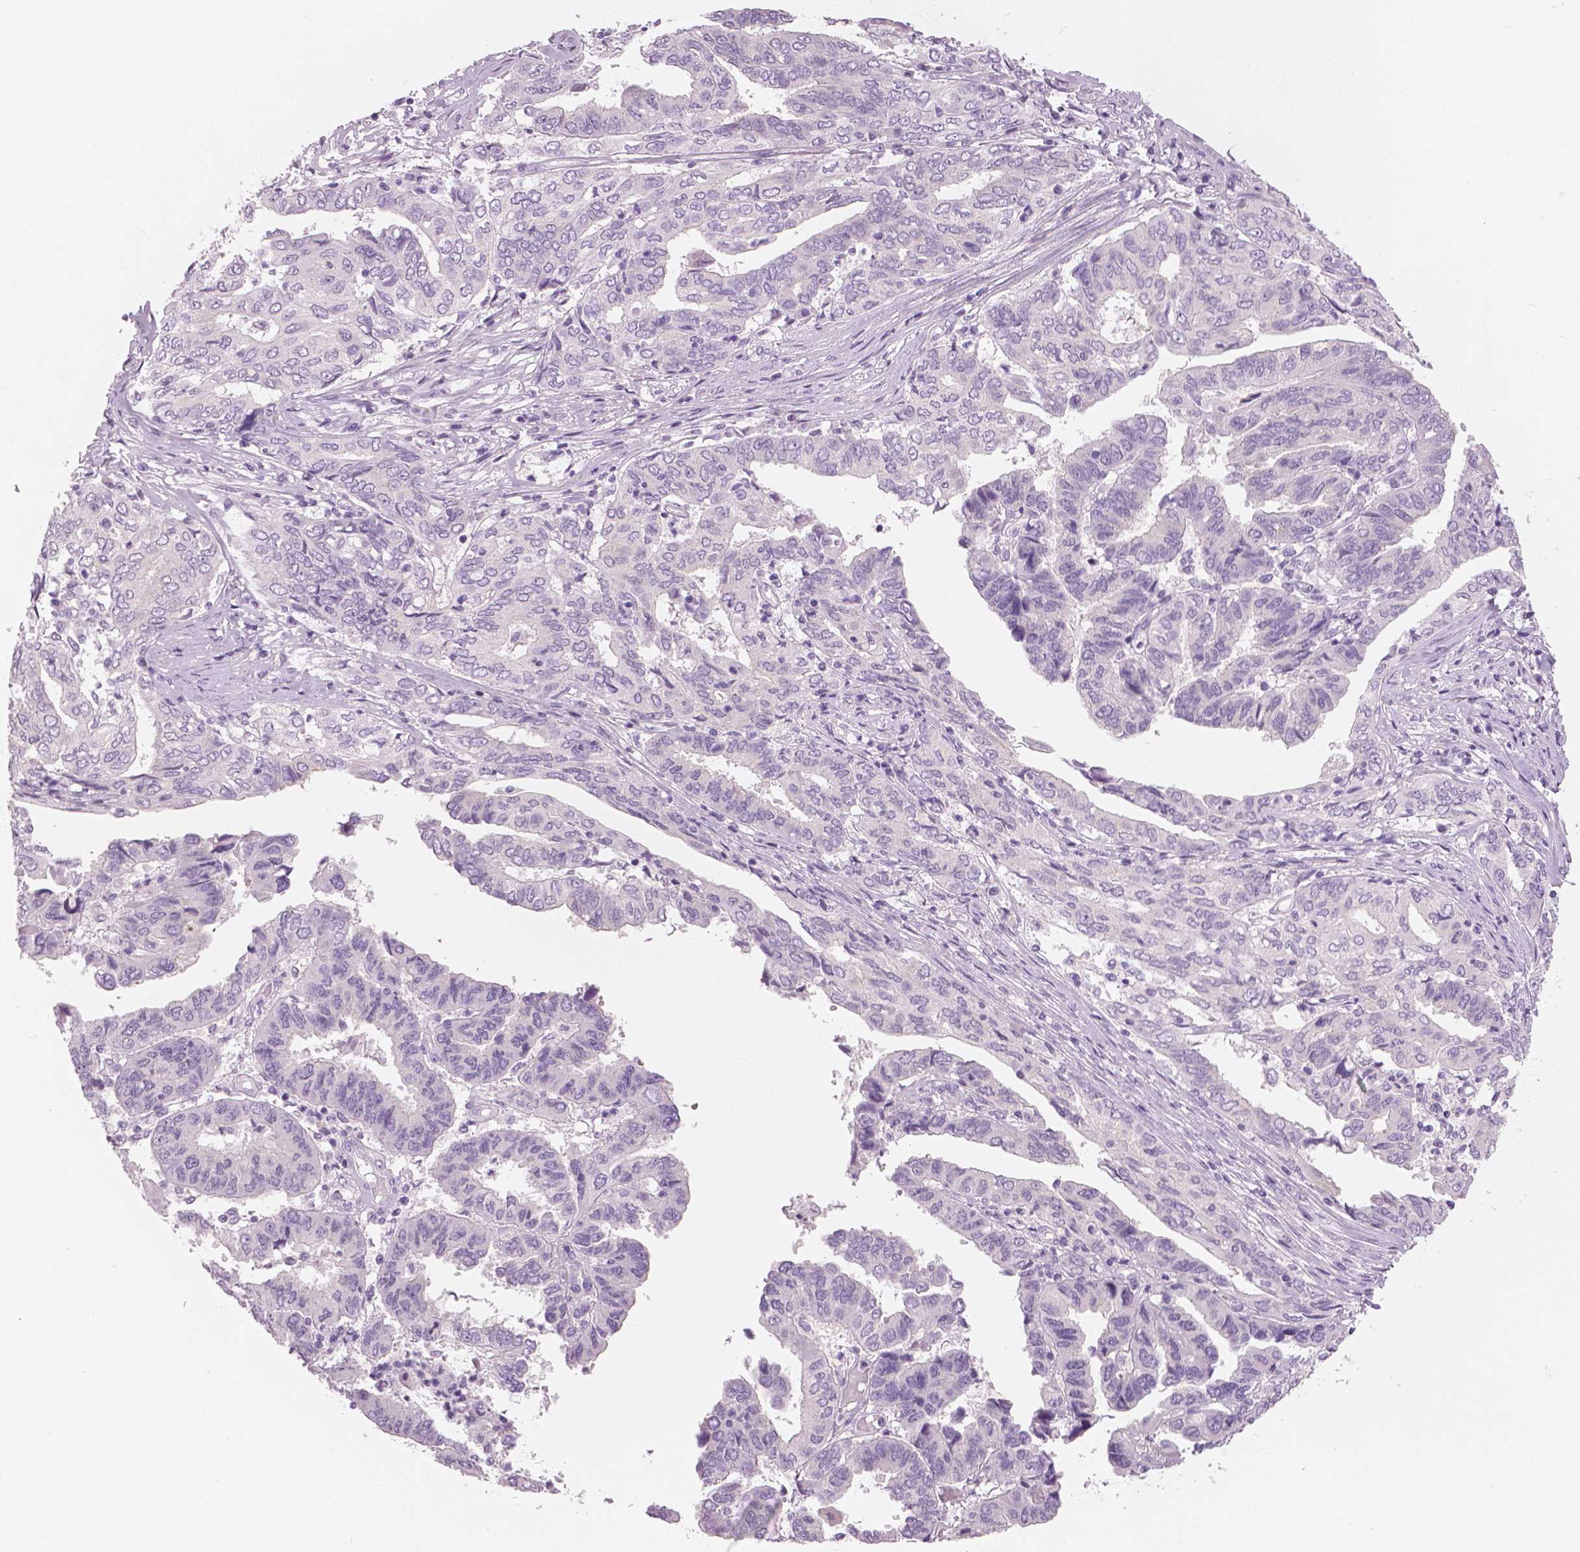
{"staining": {"intensity": "negative", "quantity": "none", "location": "none"}, "tissue": "ovarian cancer", "cell_type": "Tumor cells", "image_type": "cancer", "snomed": [{"axis": "morphology", "description": "Cystadenocarcinoma, serous, NOS"}, {"axis": "topography", "description": "Ovary"}], "caption": "Protein analysis of serous cystadenocarcinoma (ovarian) reveals no significant staining in tumor cells.", "gene": "SLC24A1", "patient": {"sex": "female", "age": 79}}